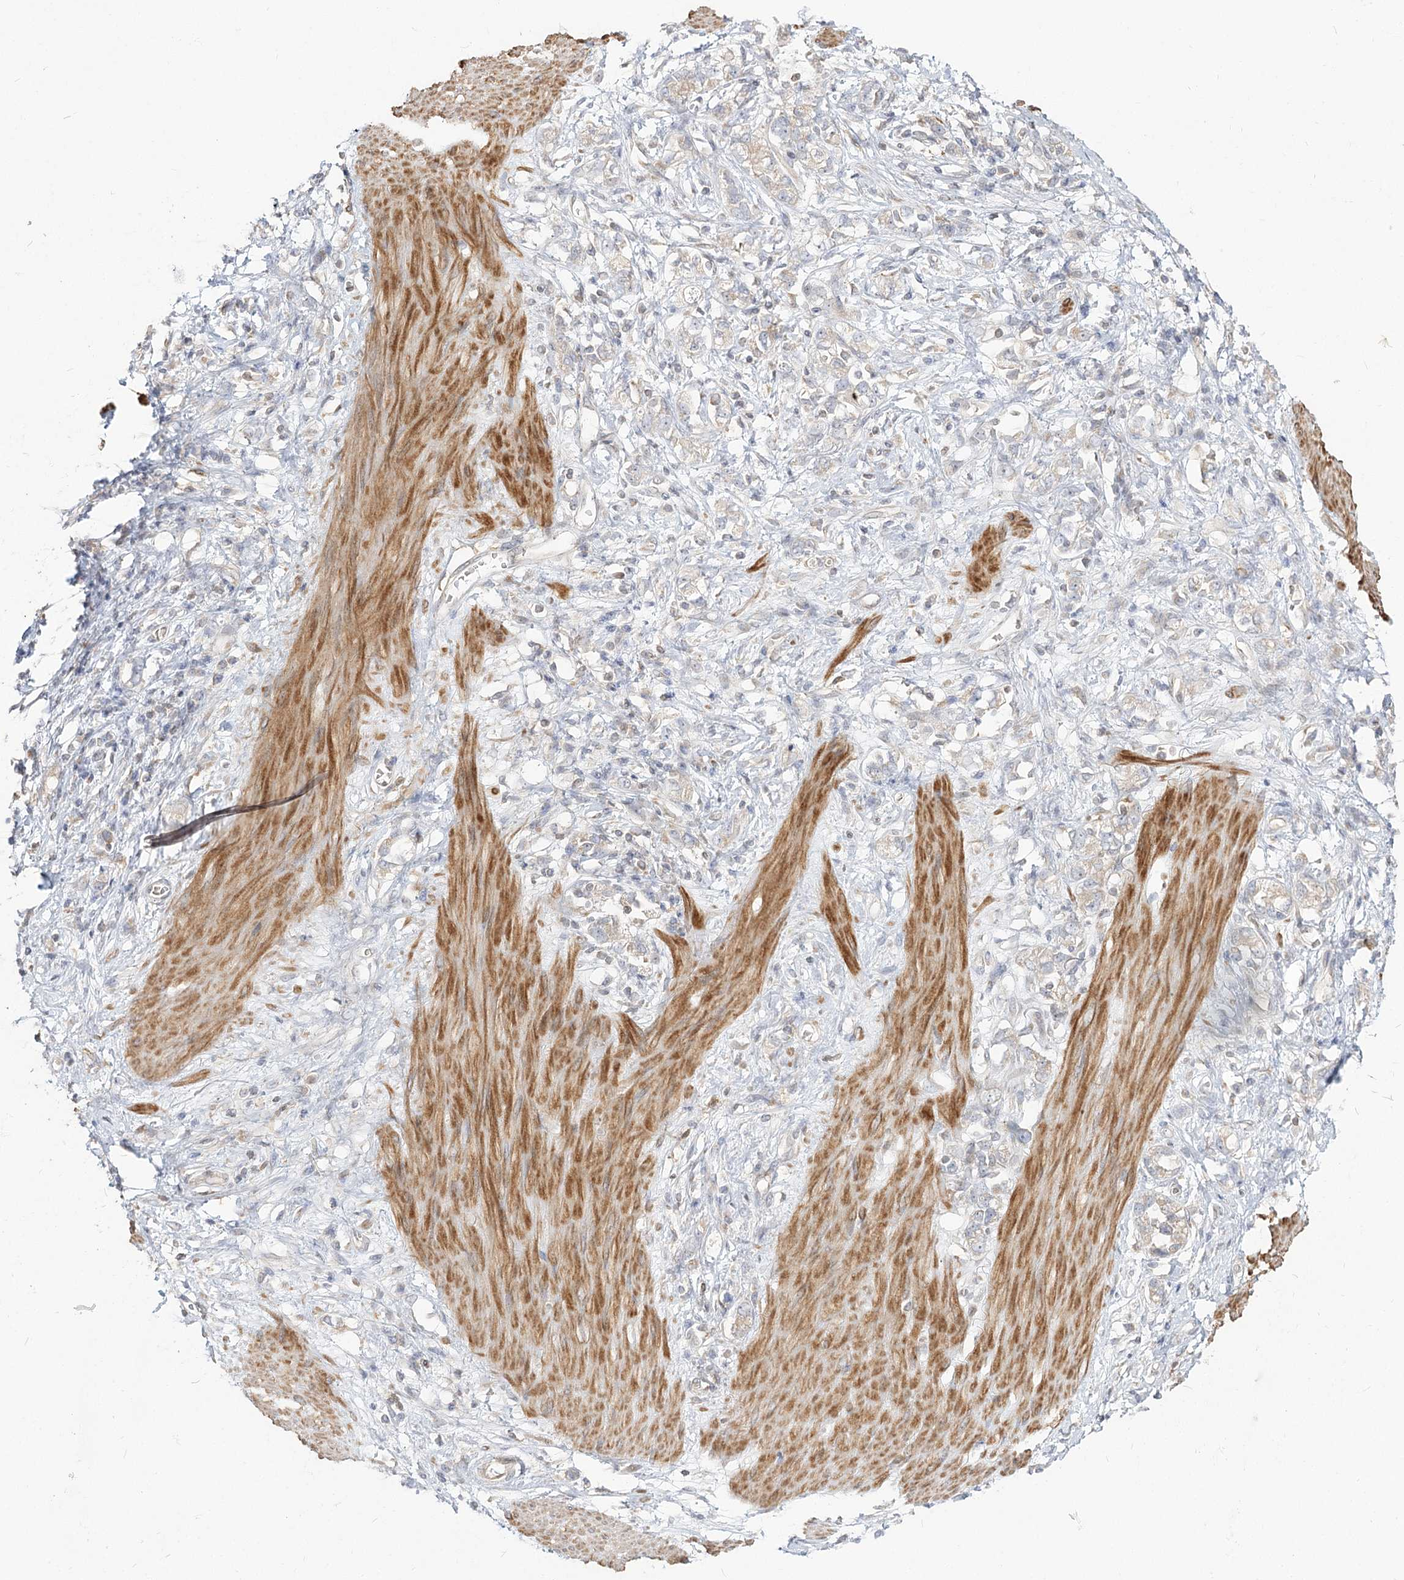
{"staining": {"intensity": "negative", "quantity": "none", "location": "none"}, "tissue": "stomach cancer", "cell_type": "Tumor cells", "image_type": "cancer", "snomed": [{"axis": "morphology", "description": "Adenocarcinoma, NOS"}, {"axis": "topography", "description": "Stomach"}], "caption": "Immunohistochemistry image of stomach cancer (adenocarcinoma) stained for a protein (brown), which displays no positivity in tumor cells. Brightfield microscopy of immunohistochemistry (IHC) stained with DAB (brown) and hematoxylin (blue), captured at high magnification.", "gene": "MTMR3", "patient": {"sex": "female", "age": 76}}